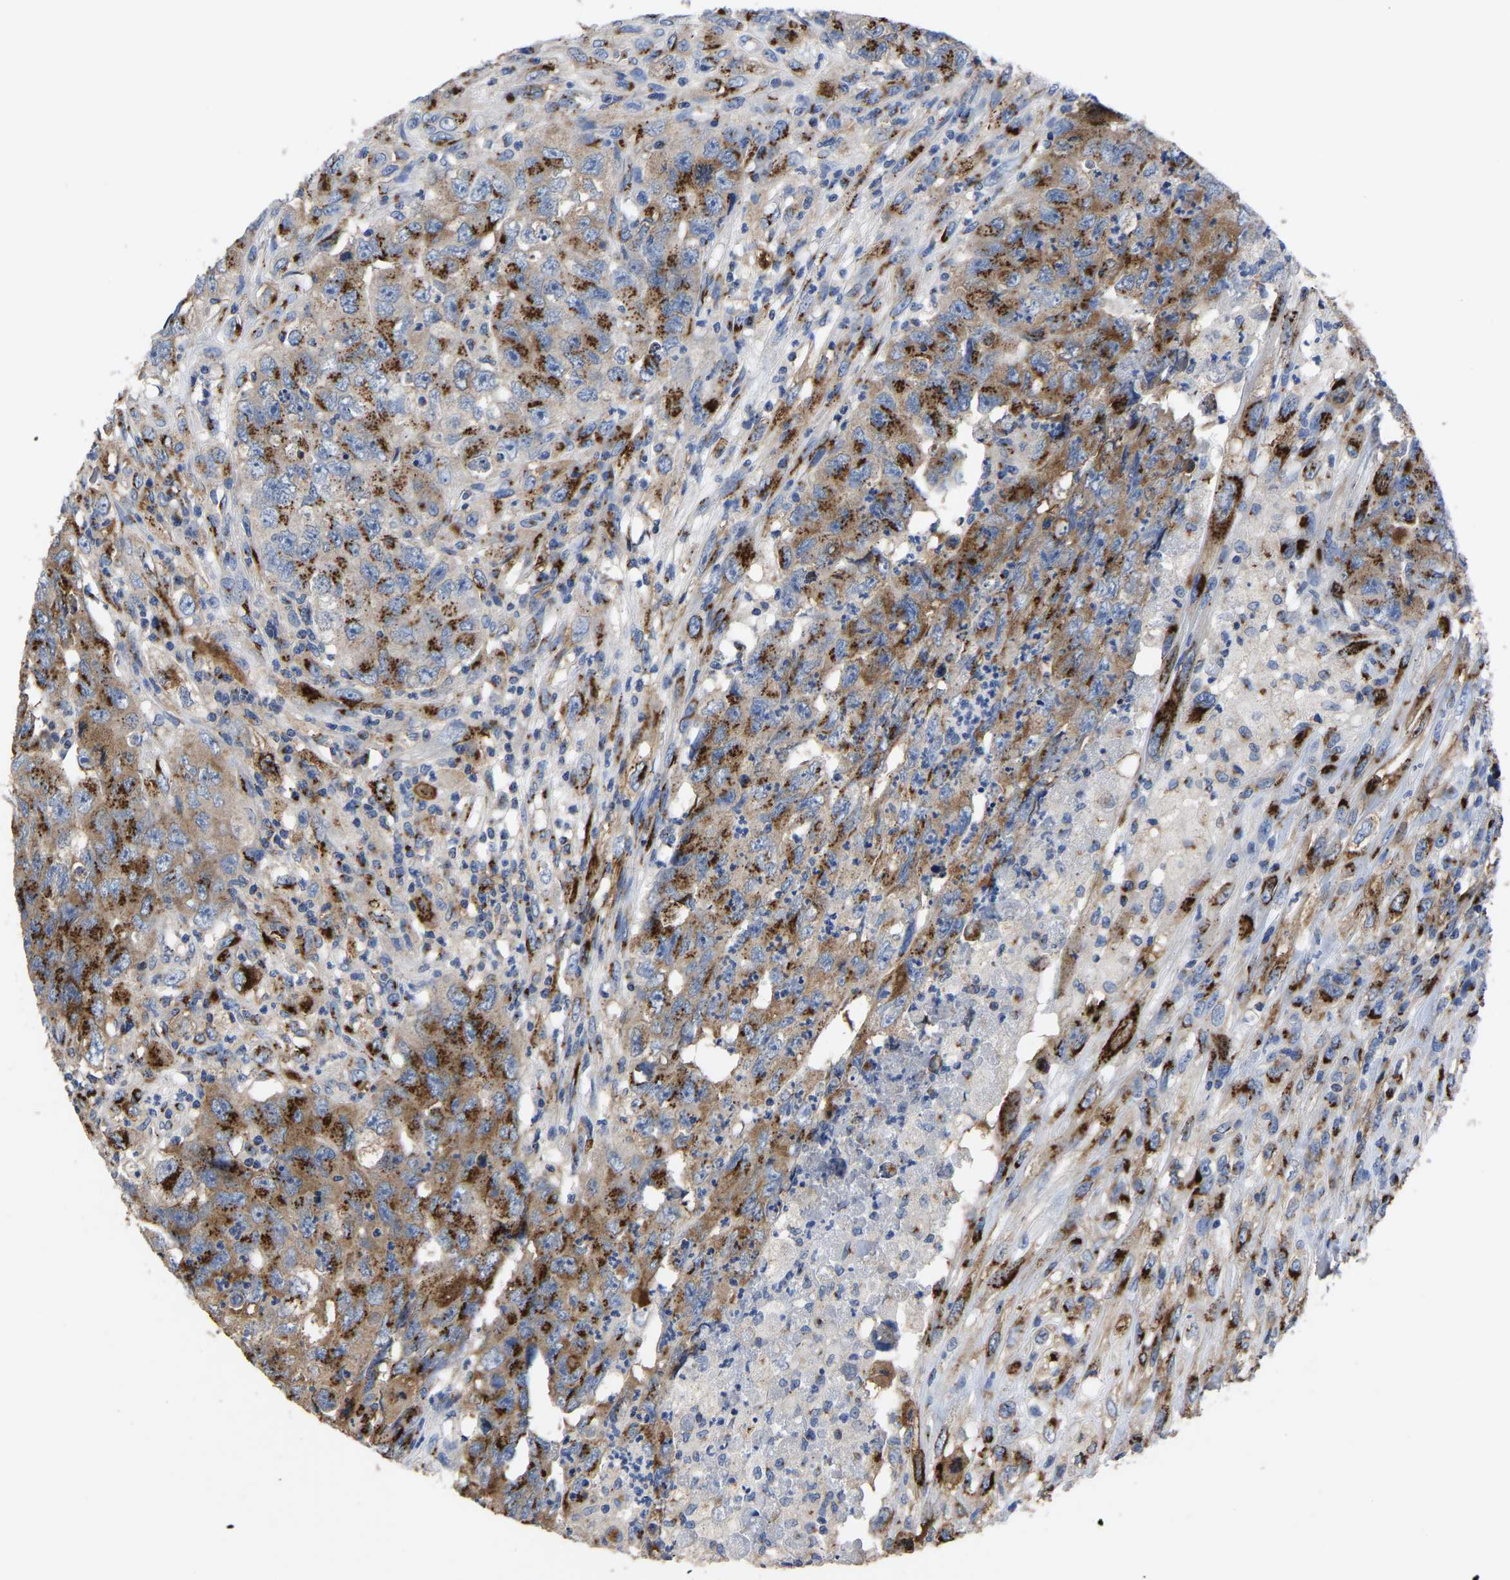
{"staining": {"intensity": "moderate", "quantity": ">75%", "location": "cytoplasmic/membranous"}, "tissue": "testis cancer", "cell_type": "Tumor cells", "image_type": "cancer", "snomed": [{"axis": "morphology", "description": "Carcinoma, Embryonal, NOS"}, {"axis": "topography", "description": "Testis"}], "caption": "The photomicrograph shows a brown stain indicating the presence of a protein in the cytoplasmic/membranous of tumor cells in testis cancer (embryonal carcinoma).", "gene": "TMEM87A", "patient": {"sex": "male", "age": 32}}